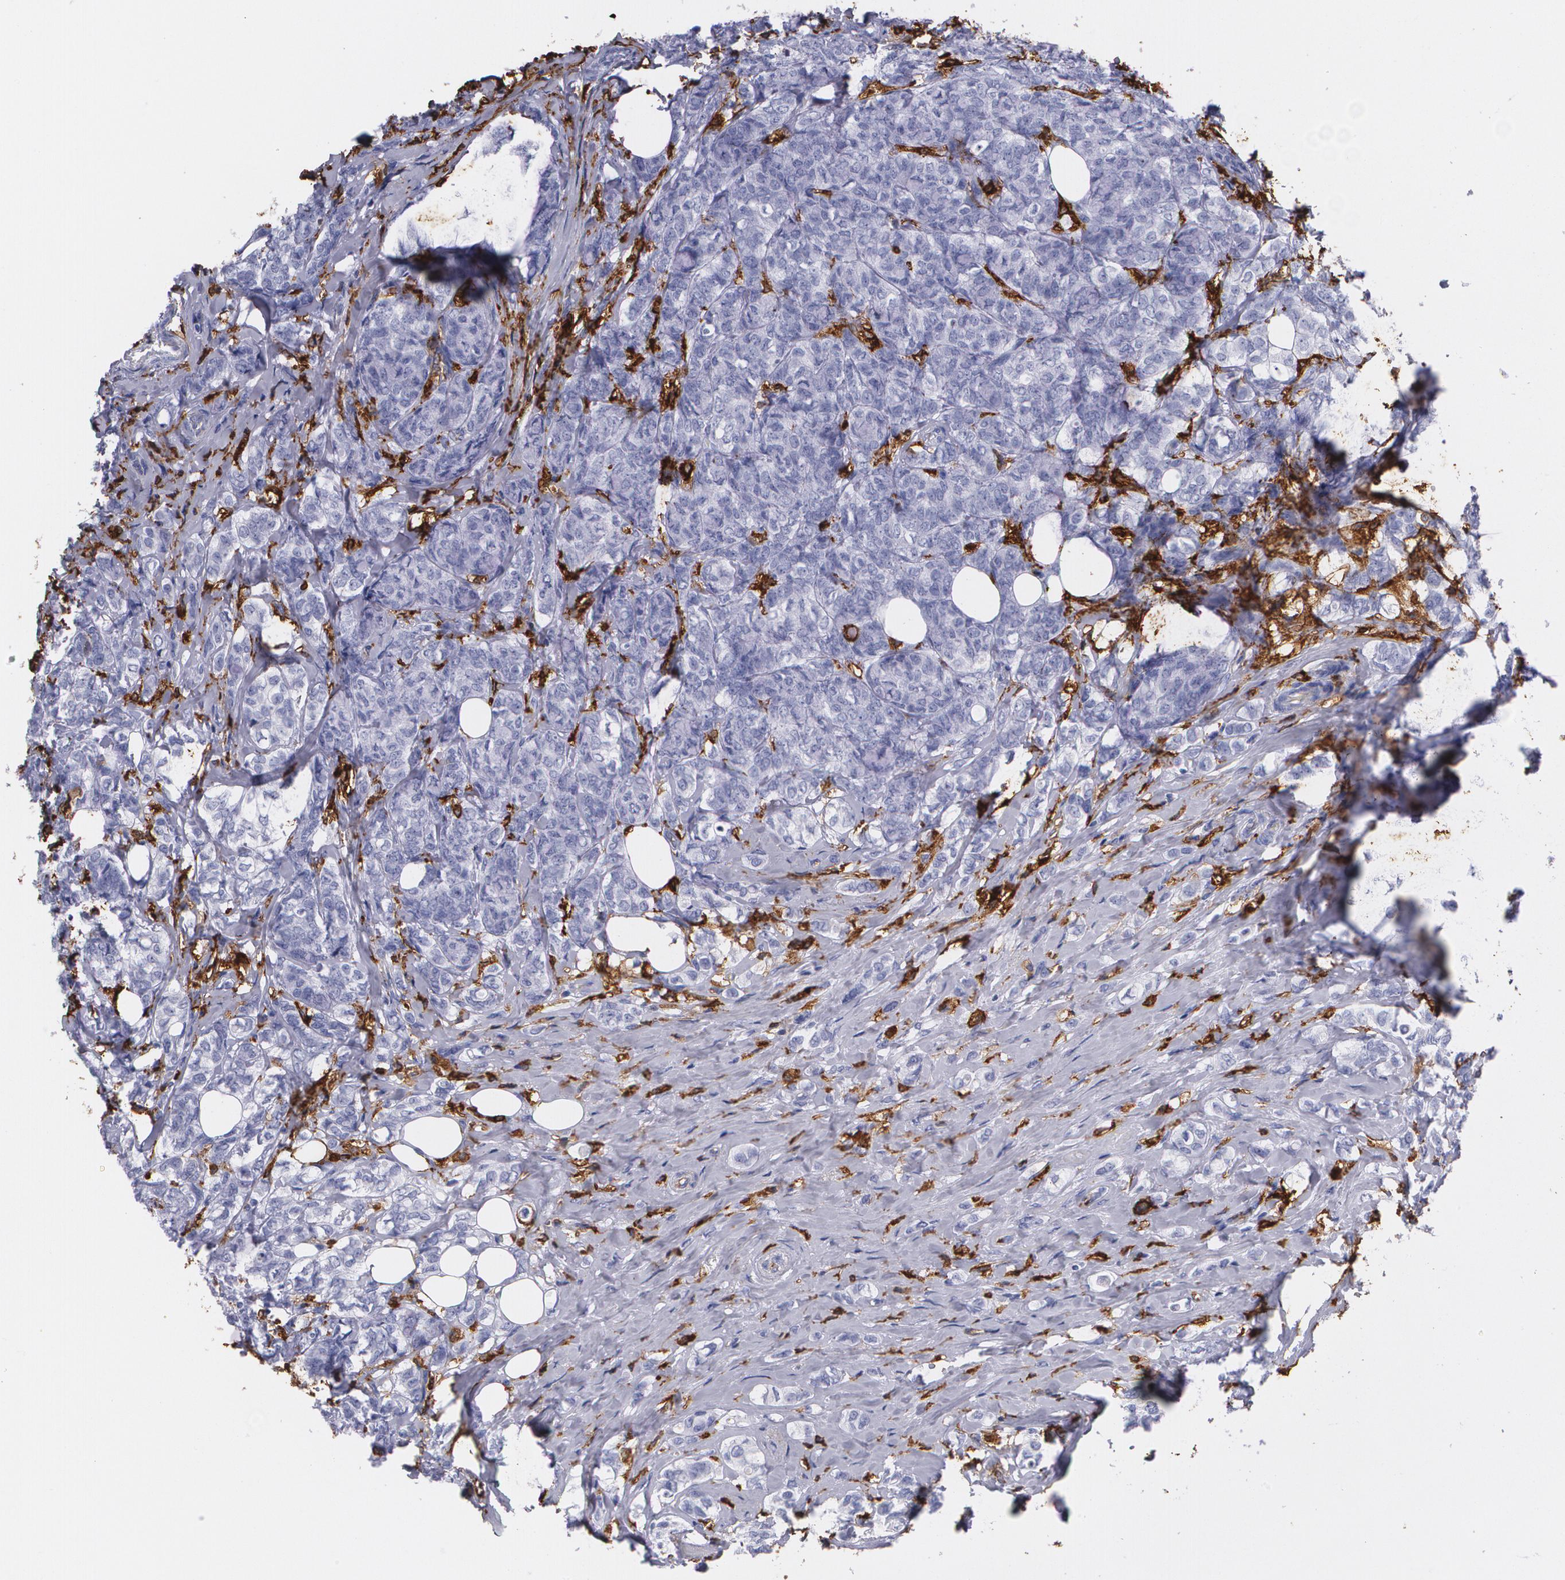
{"staining": {"intensity": "weak", "quantity": "<25%", "location": "cytoplasmic/membranous"}, "tissue": "breast cancer", "cell_type": "Tumor cells", "image_type": "cancer", "snomed": [{"axis": "morphology", "description": "Lobular carcinoma"}, {"axis": "topography", "description": "Breast"}], "caption": "Breast cancer (lobular carcinoma) was stained to show a protein in brown. There is no significant expression in tumor cells.", "gene": "HLA-DRA", "patient": {"sex": "female", "age": 60}}